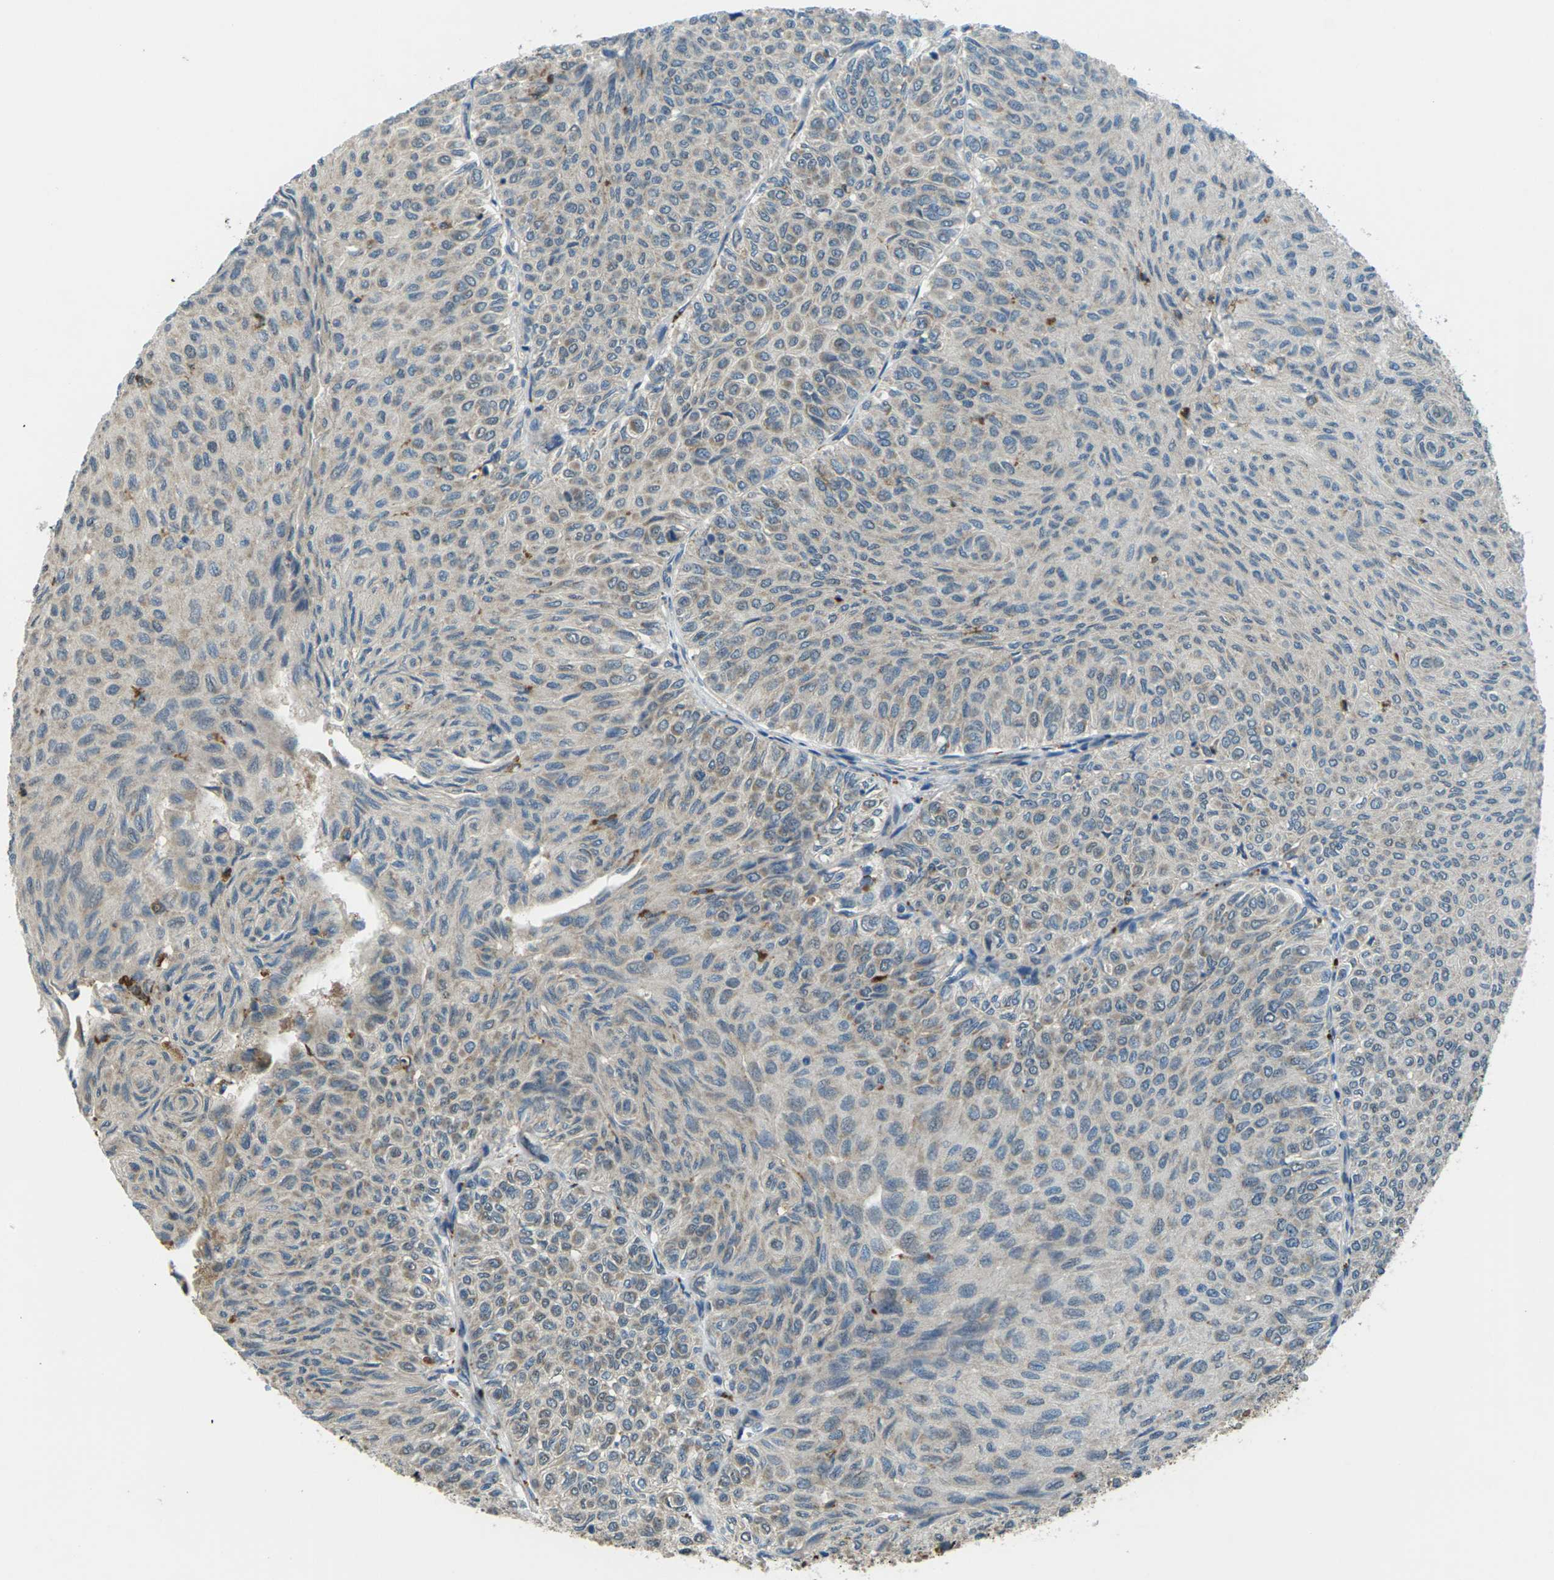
{"staining": {"intensity": "weak", "quantity": ">75%", "location": "cytoplasmic/membranous"}, "tissue": "urothelial cancer", "cell_type": "Tumor cells", "image_type": "cancer", "snomed": [{"axis": "morphology", "description": "Urothelial carcinoma, Low grade"}, {"axis": "topography", "description": "Urinary bladder"}], "caption": "The image shows a brown stain indicating the presence of a protein in the cytoplasmic/membranous of tumor cells in low-grade urothelial carcinoma.", "gene": "SLC31A2", "patient": {"sex": "male", "age": 78}}